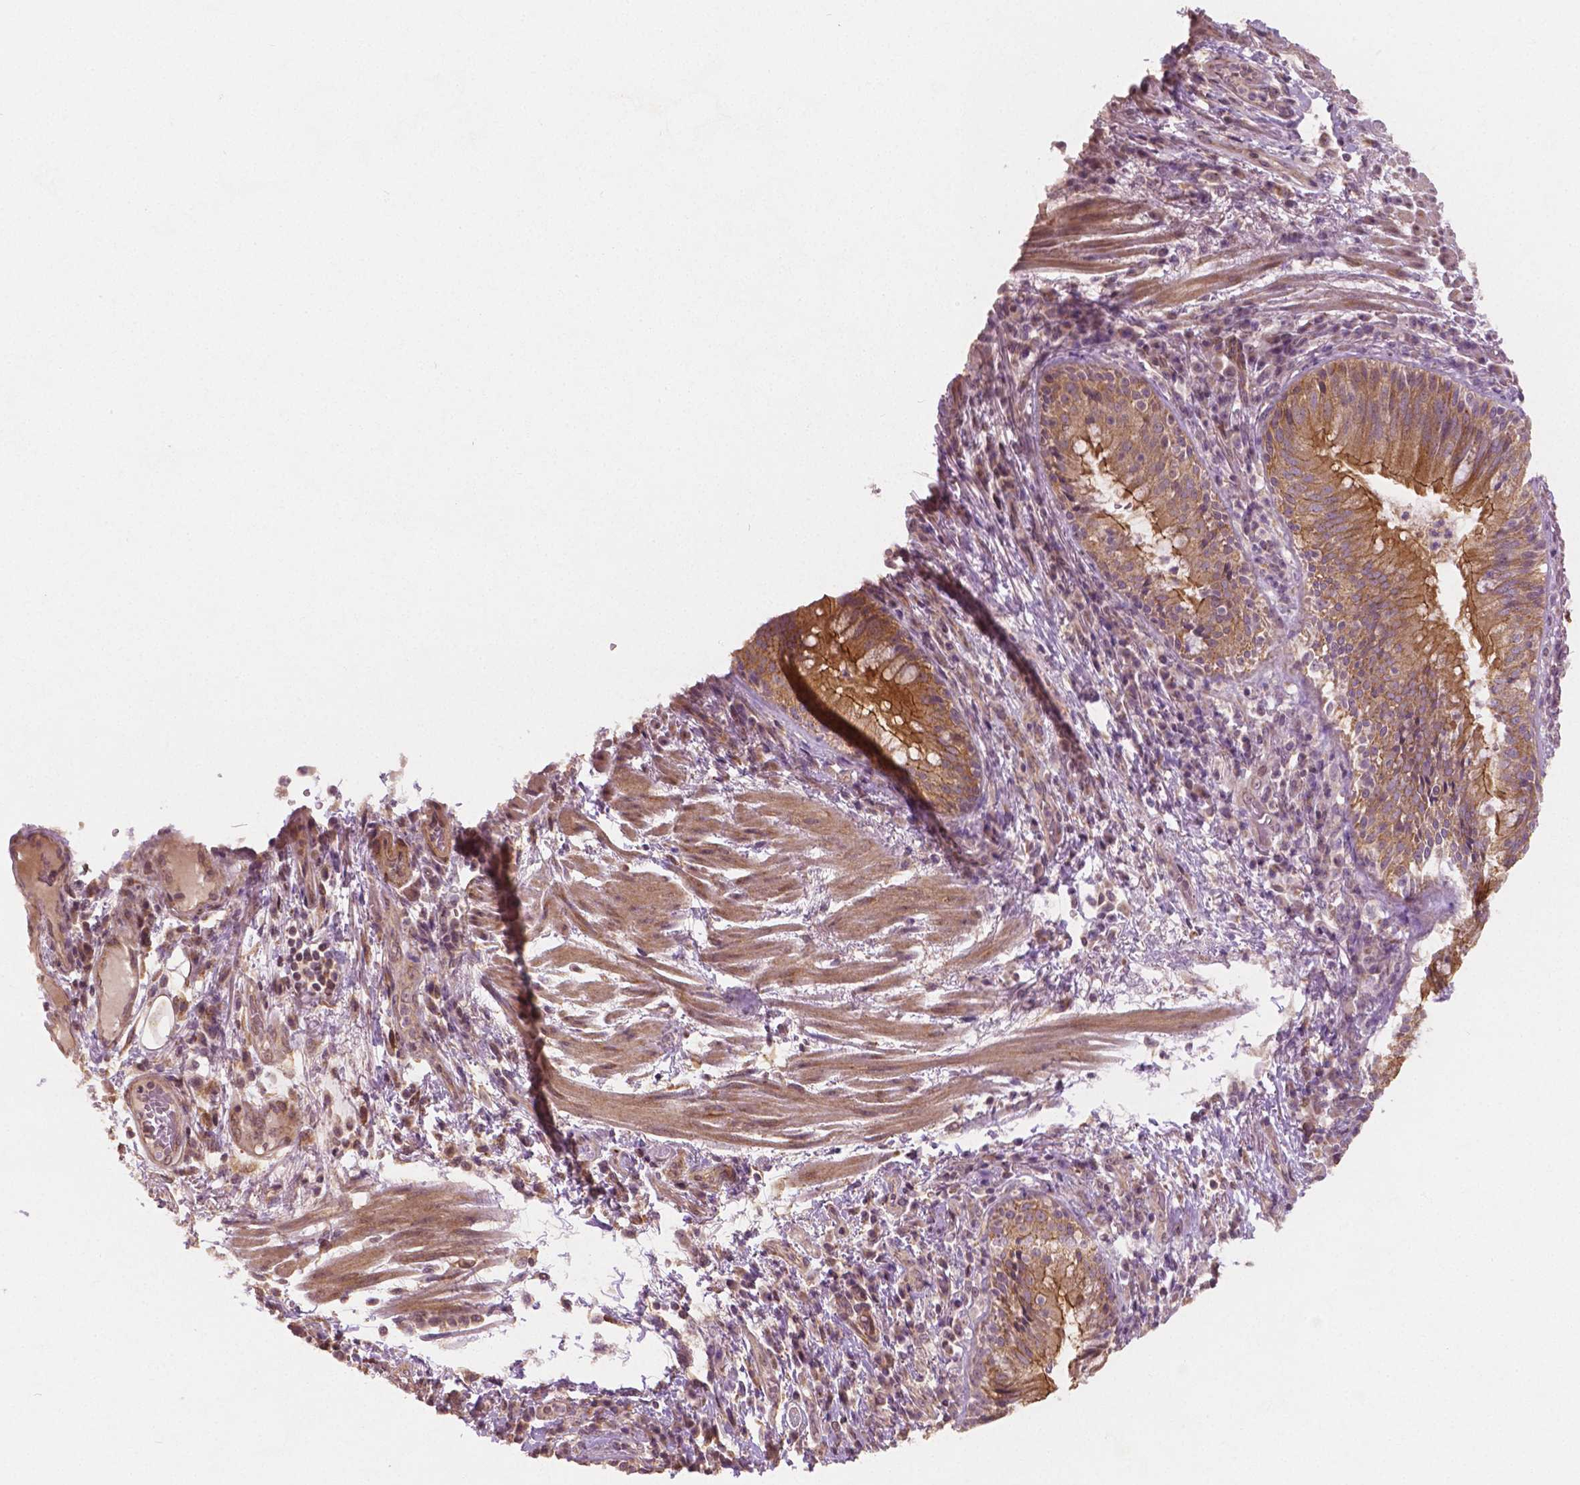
{"staining": {"intensity": "strong", "quantity": ">75%", "location": "cytoplasmic/membranous"}, "tissue": "bronchus", "cell_type": "Respiratory epithelial cells", "image_type": "normal", "snomed": [{"axis": "morphology", "description": "Normal tissue, NOS"}, {"axis": "topography", "description": "Cartilage tissue"}, {"axis": "topography", "description": "Bronchus"}], "caption": "IHC staining of benign bronchus, which shows high levels of strong cytoplasmic/membranous staining in about >75% of respiratory epithelial cells indicating strong cytoplasmic/membranous protein staining. The staining was performed using DAB (brown) for protein detection and nuclei were counterstained in hematoxylin (blue).", "gene": "CLBA1", "patient": {"sex": "male", "age": 56}}